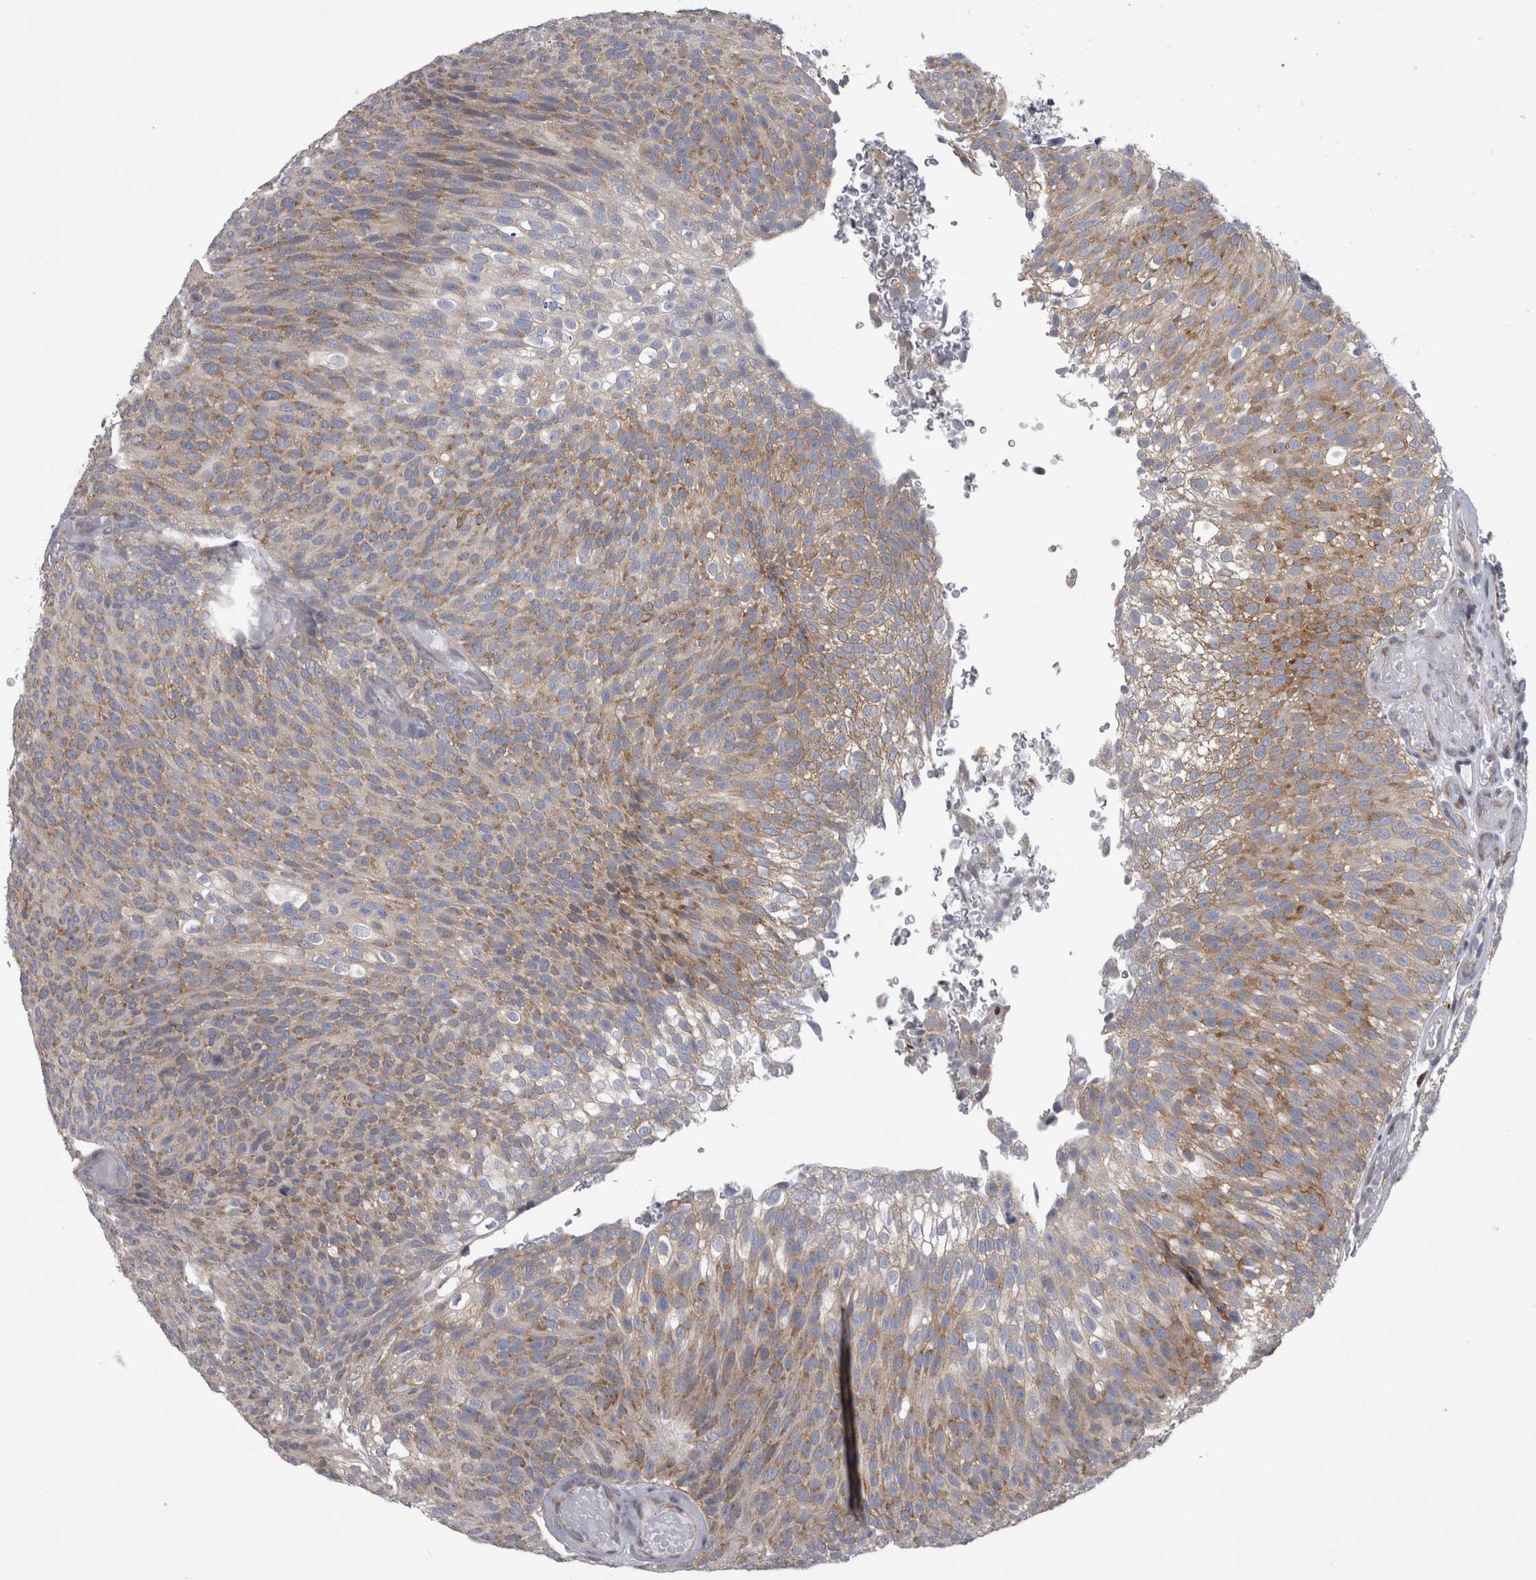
{"staining": {"intensity": "moderate", "quantity": ">75%", "location": "cytoplasmic/membranous"}, "tissue": "urothelial cancer", "cell_type": "Tumor cells", "image_type": "cancer", "snomed": [{"axis": "morphology", "description": "Urothelial carcinoma, Low grade"}, {"axis": "topography", "description": "Urinary bladder"}], "caption": "Immunohistochemical staining of urothelial cancer reveals moderate cytoplasmic/membranous protein staining in about >75% of tumor cells. (DAB IHC with brightfield microscopy, high magnification).", "gene": "PRRC2C", "patient": {"sex": "male", "age": 78}}